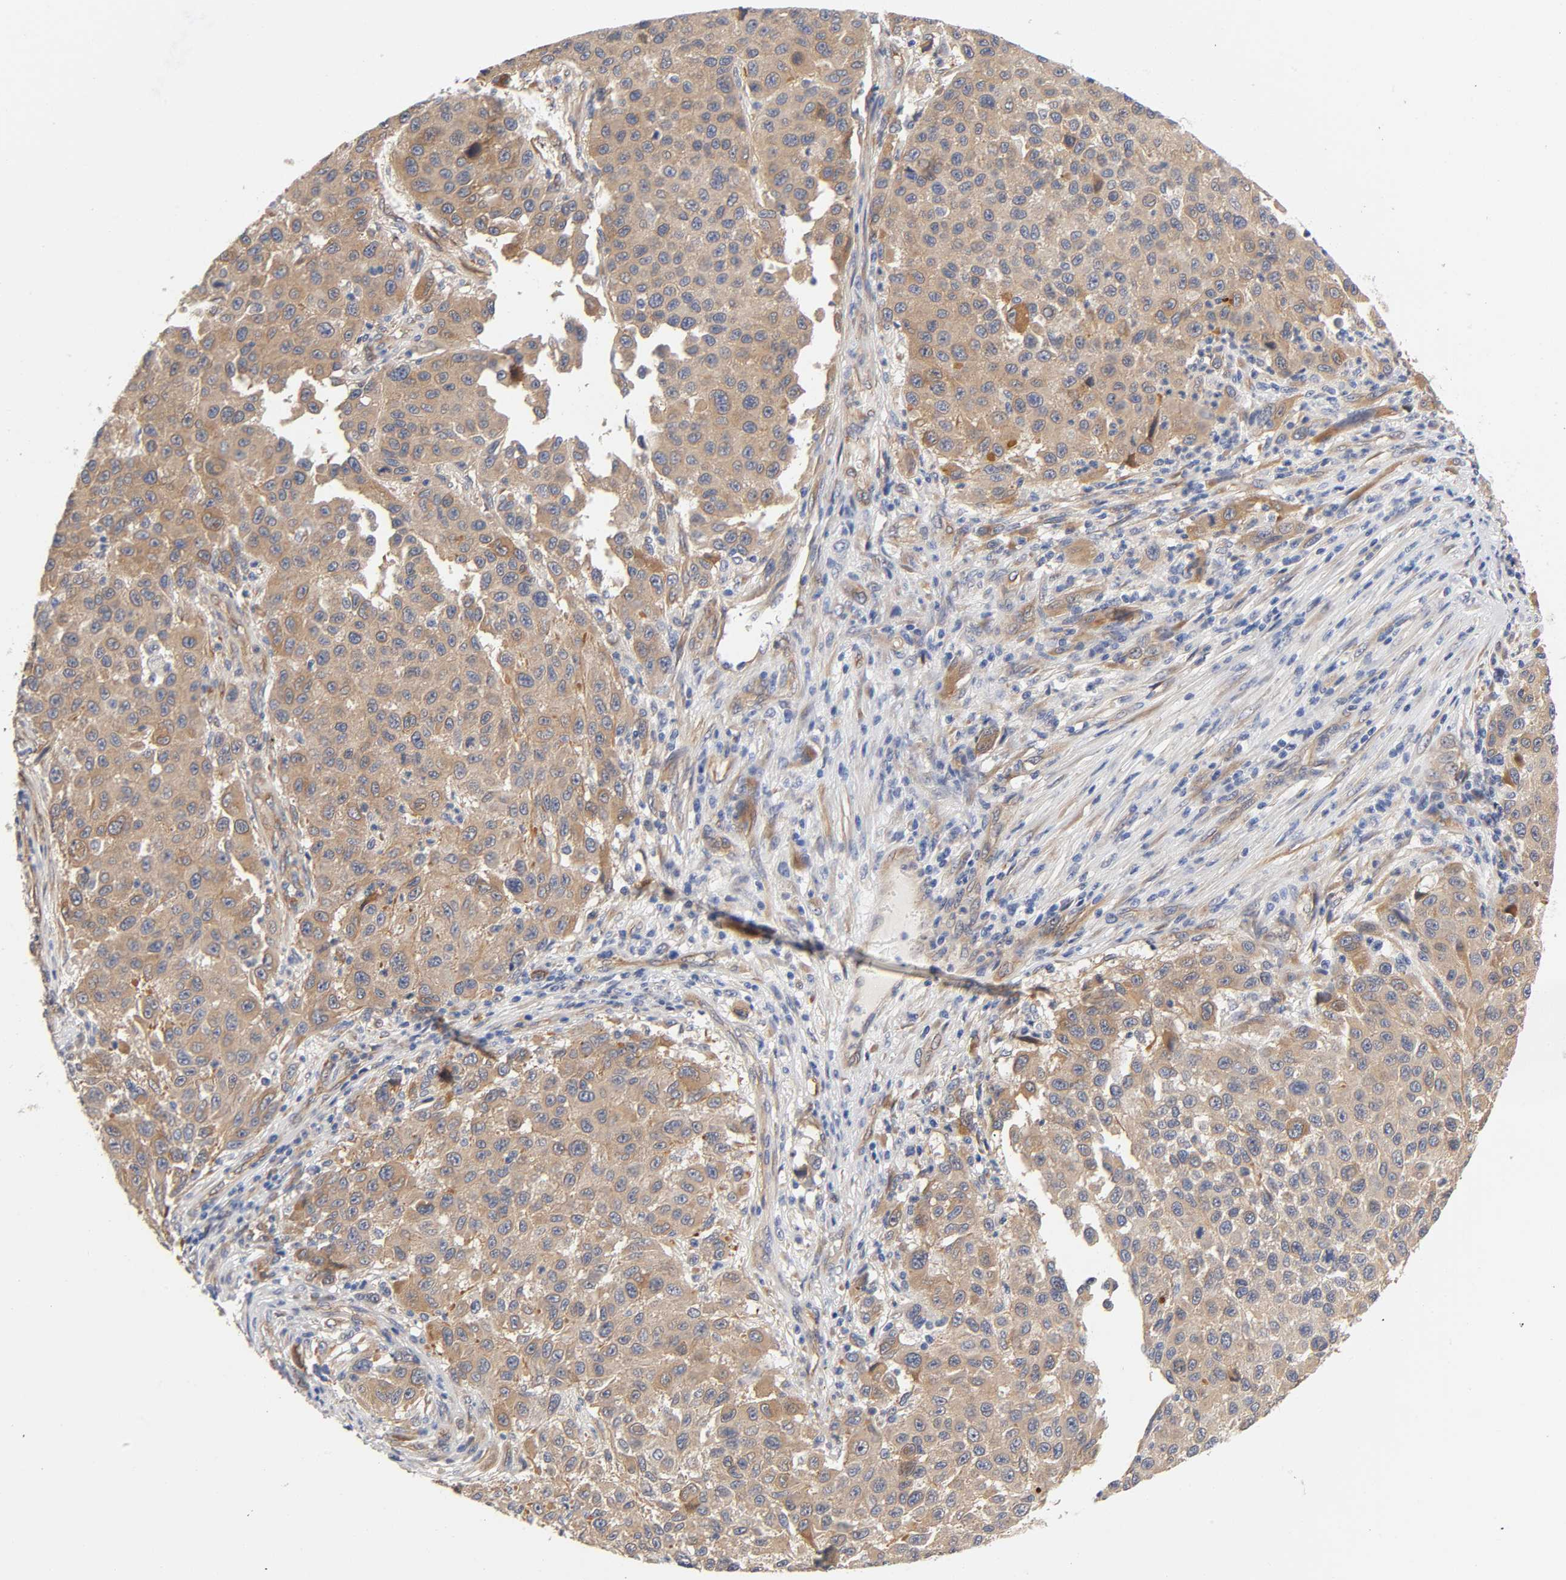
{"staining": {"intensity": "moderate", "quantity": ">75%", "location": "cytoplasmic/membranous"}, "tissue": "melanoma", "cell_type": "Tumor cells", "image_type": "cancer", "snomed": [{"axis": "morphology", "description": "Malignant melanoma, Metastatic site"}, {"axis": "topography", "description": "Lymph node"}], "caption": "A micrograph of human malignant melanoma (metastatic site) stained for a protein demonstrates moderate cytoplasmic/membranous brown staining in tumor cells.", "gene": "RAB13", "patient": {"sex": "male", "age": 61}}